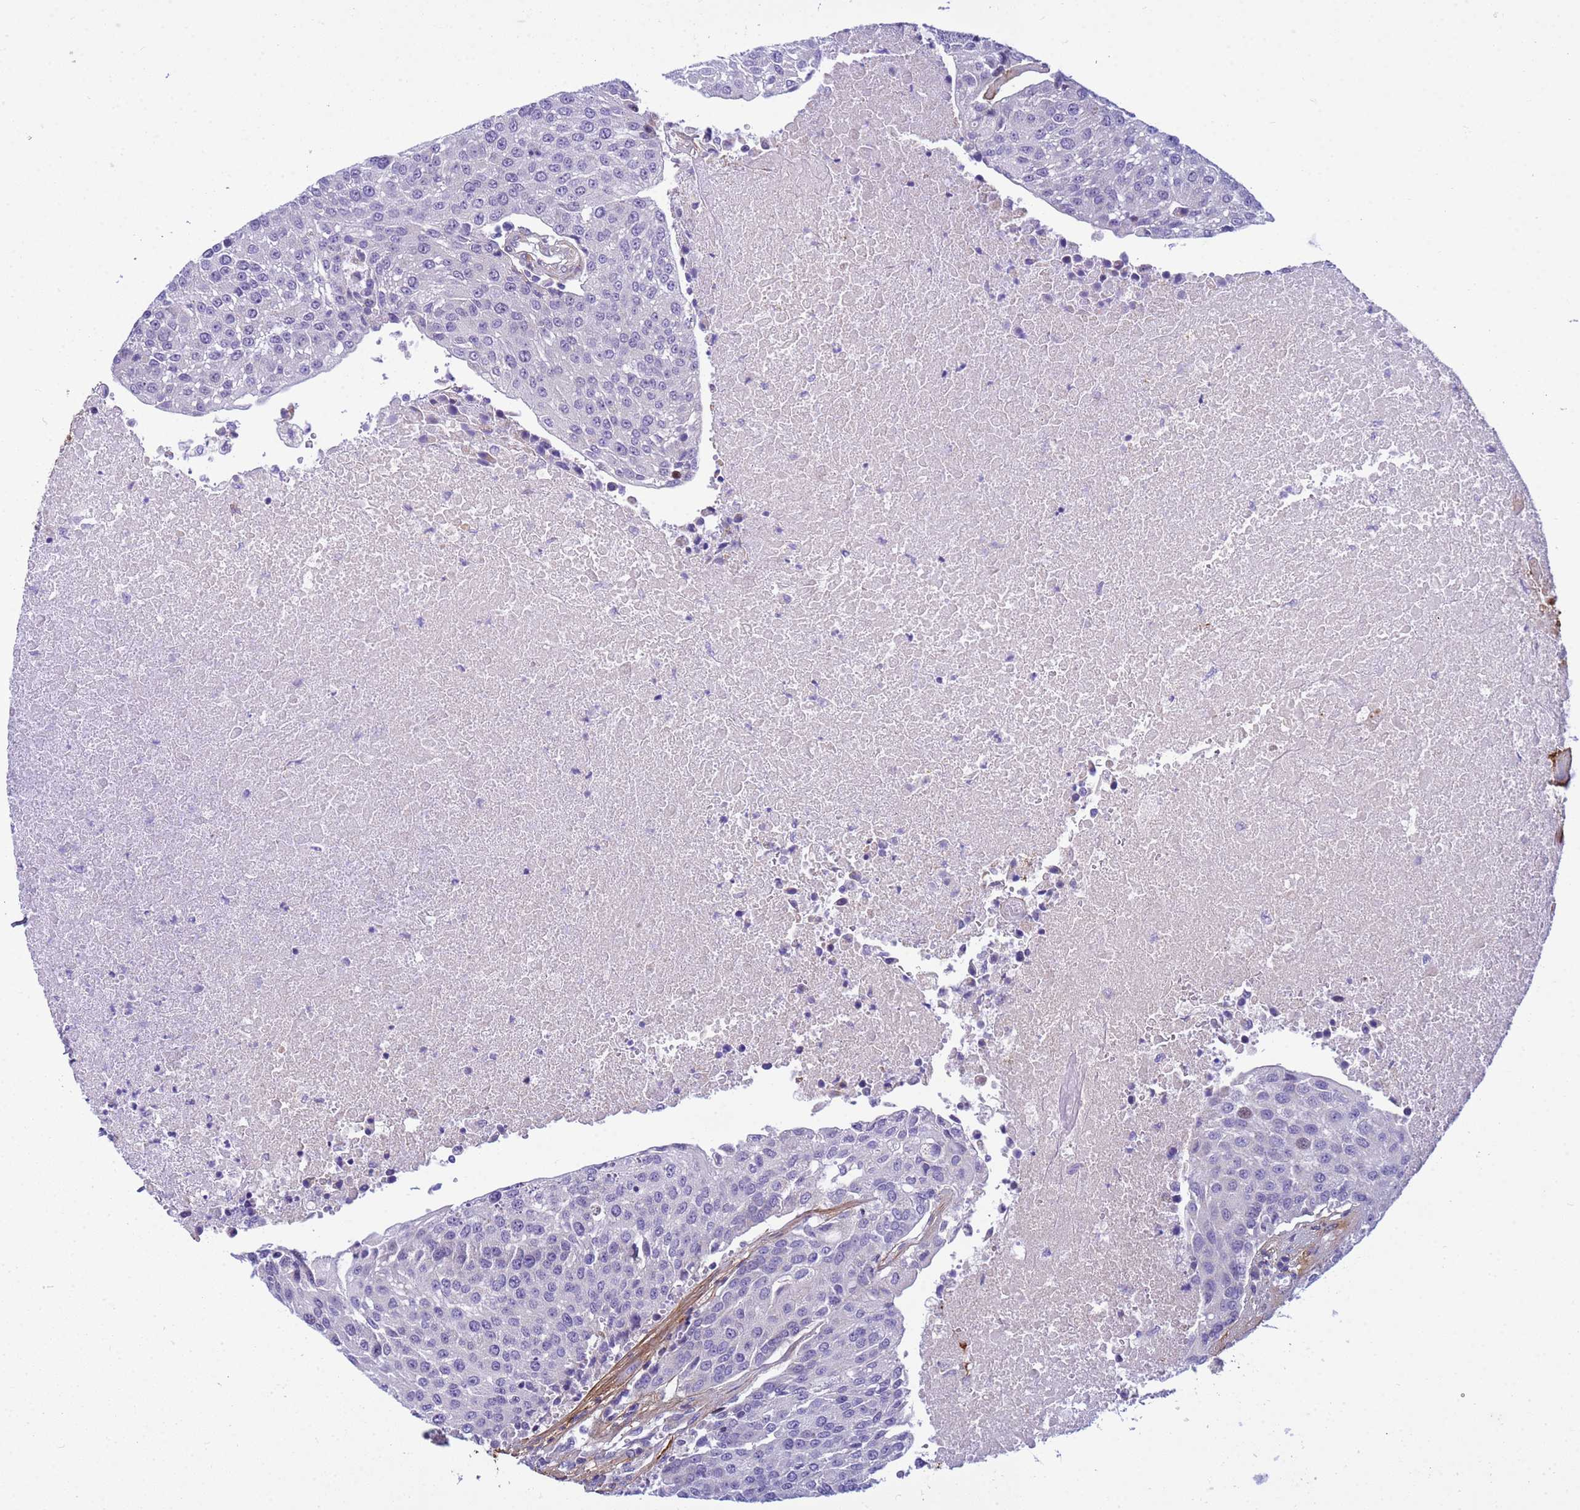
{"staining": {"intensity": "negative", "quantity": "none", "location": "none"}, "tissue": "urothelial cancer", "cell_type": "Tumor cells", "image_type": "cancer", "snomed": [{"axis": "morphology", "description": "Urothelial carcinoma, High grade"}, {"axis": "topography", "description": "Urinary bladder"}], "caption": "Tumor cells are negative for protein expression in human urothelial cancer.", "gene": "P2RX7", "patient": {"sex": "female", "age": 85}}